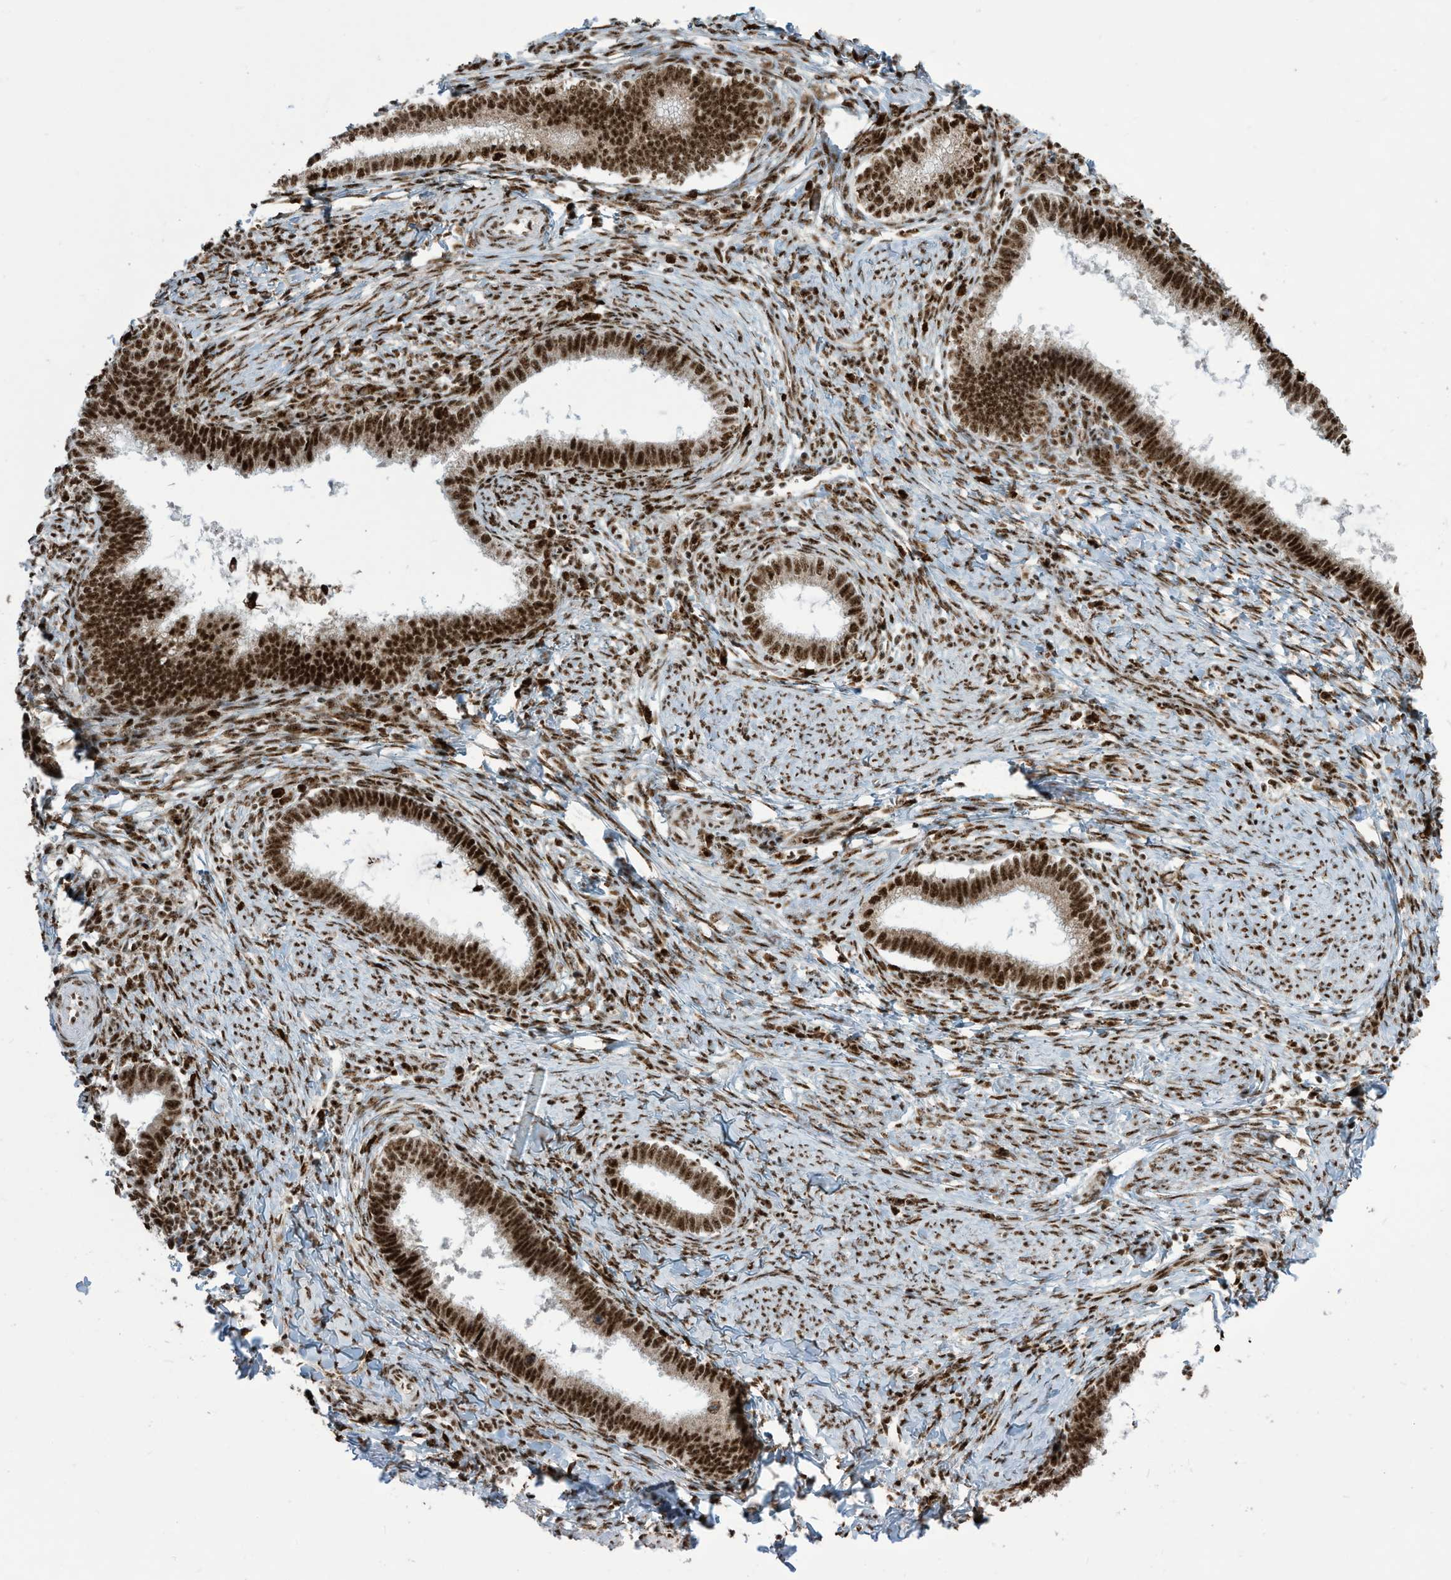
{"staining": {"intensity": "strong", "quantity": ">75%", "location": "nuclear"}, "tissue": "cervical cancer", "cell_type": "Tumor cells", "image_type": "cancer", "snomed": [{"axis": "morphology", "description": "Adenocarcinoma, NOS"}, {"axis": "topography", "description": "Cervix"}], "caption": "Strong nuclear staining is seen in about >75% of tumor cells in cervical cancer (adenocarcinoma). Immunohistochemistry stains the protein of interest in brown and the nuclei are stained blue.", "gene": "LBH", "patient": {"sex": "female", "age": 36}}